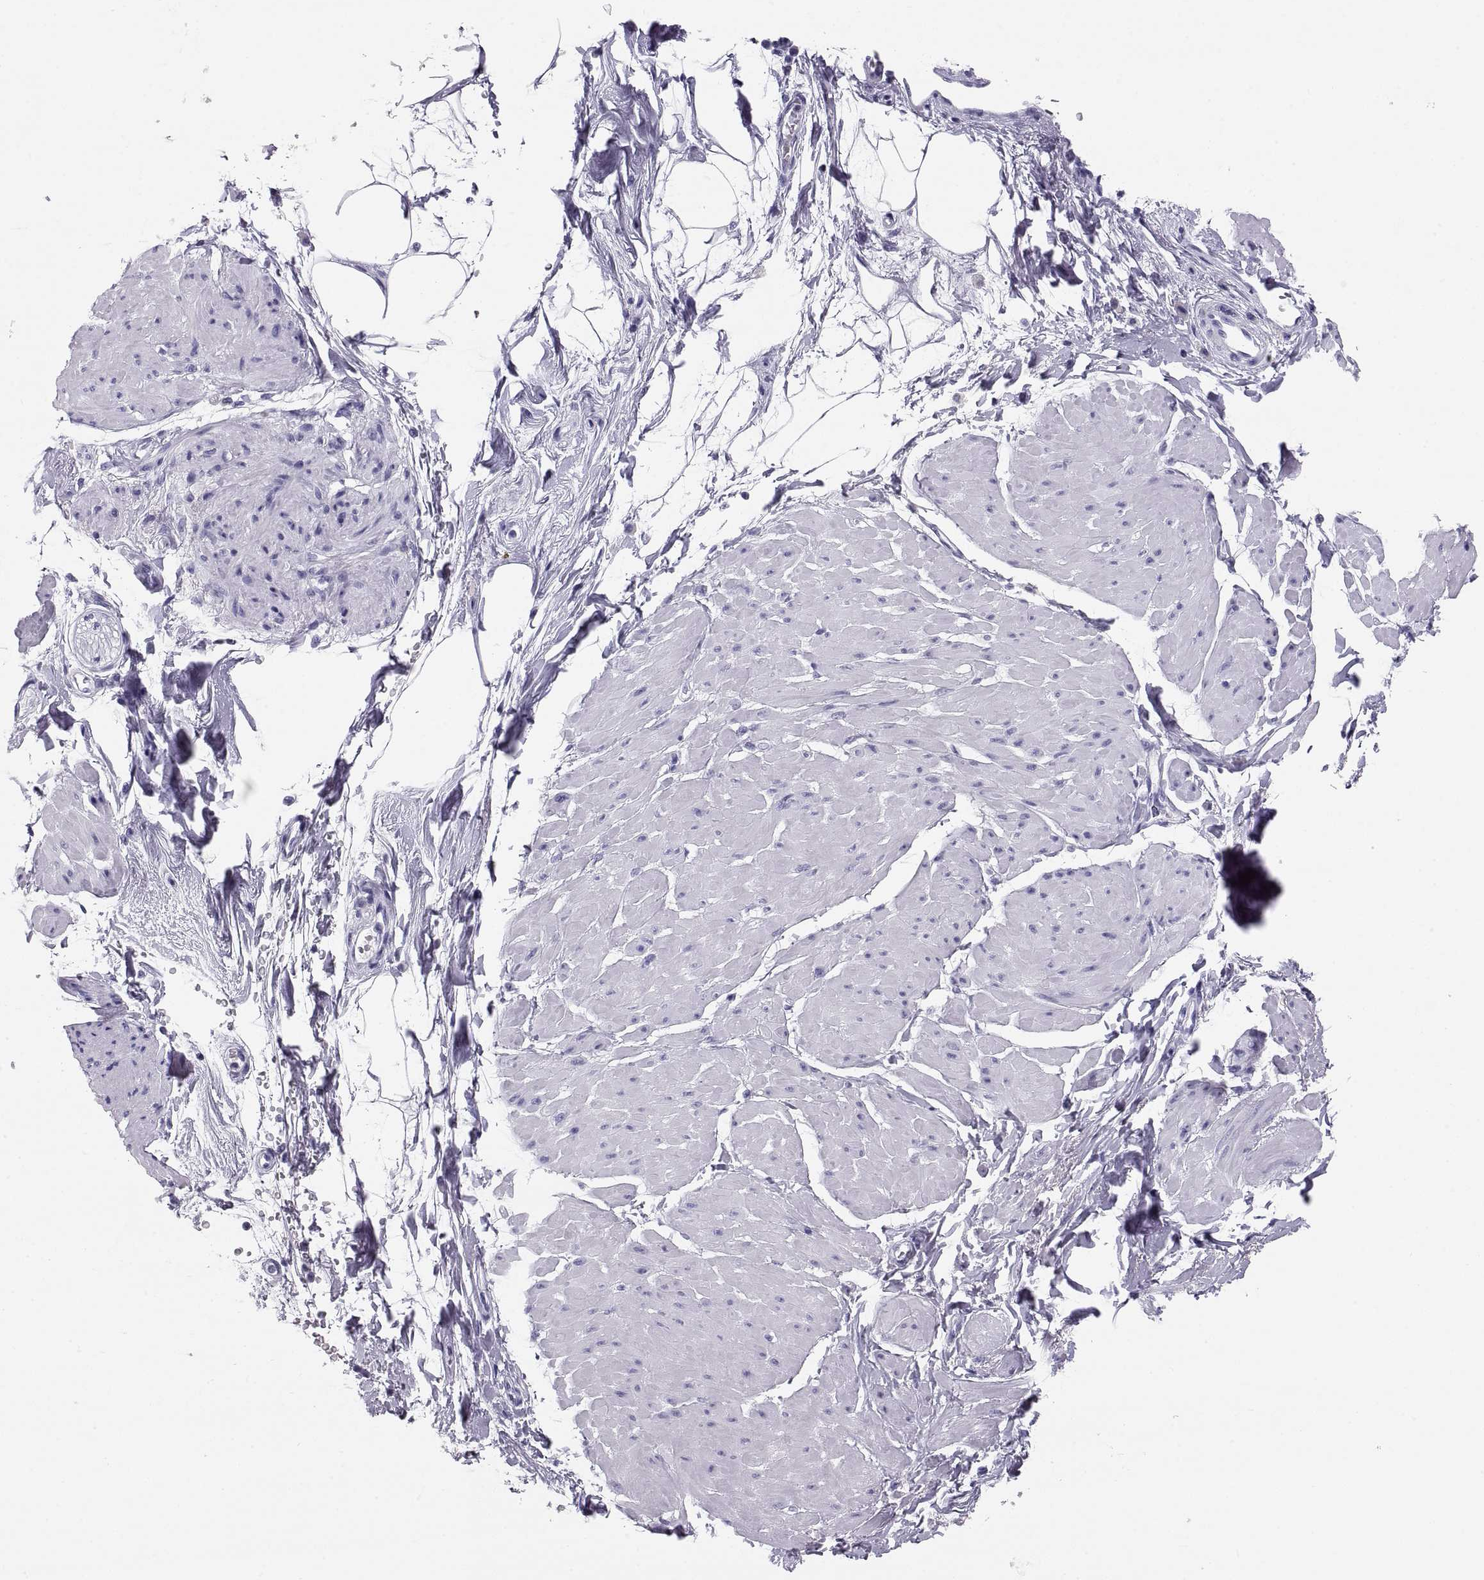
{"staining": {"intensity": "negative", "quantity": "none", "location": "none"}, "tissue": "smooth muscle", "cell_type": "Smooth muscle cells", "image_type": "normal", "snomed": [{"axis": "morphology", "description": "Normal tissue, NOS"}, {"axis": "topography", "description": "Adipose tissue"}, {"axis": "topography", "description": "Smooth muscle"}, {"axis": "topography", "description": "Peripheral nerve tissue"}], "caption": "DAB immunohistochemical staining of normal human smooth muscle displays no significant positivity in smooth muscle cells.", "gene": "PAX2", "patient": {"sex": "male", "age": 83}}